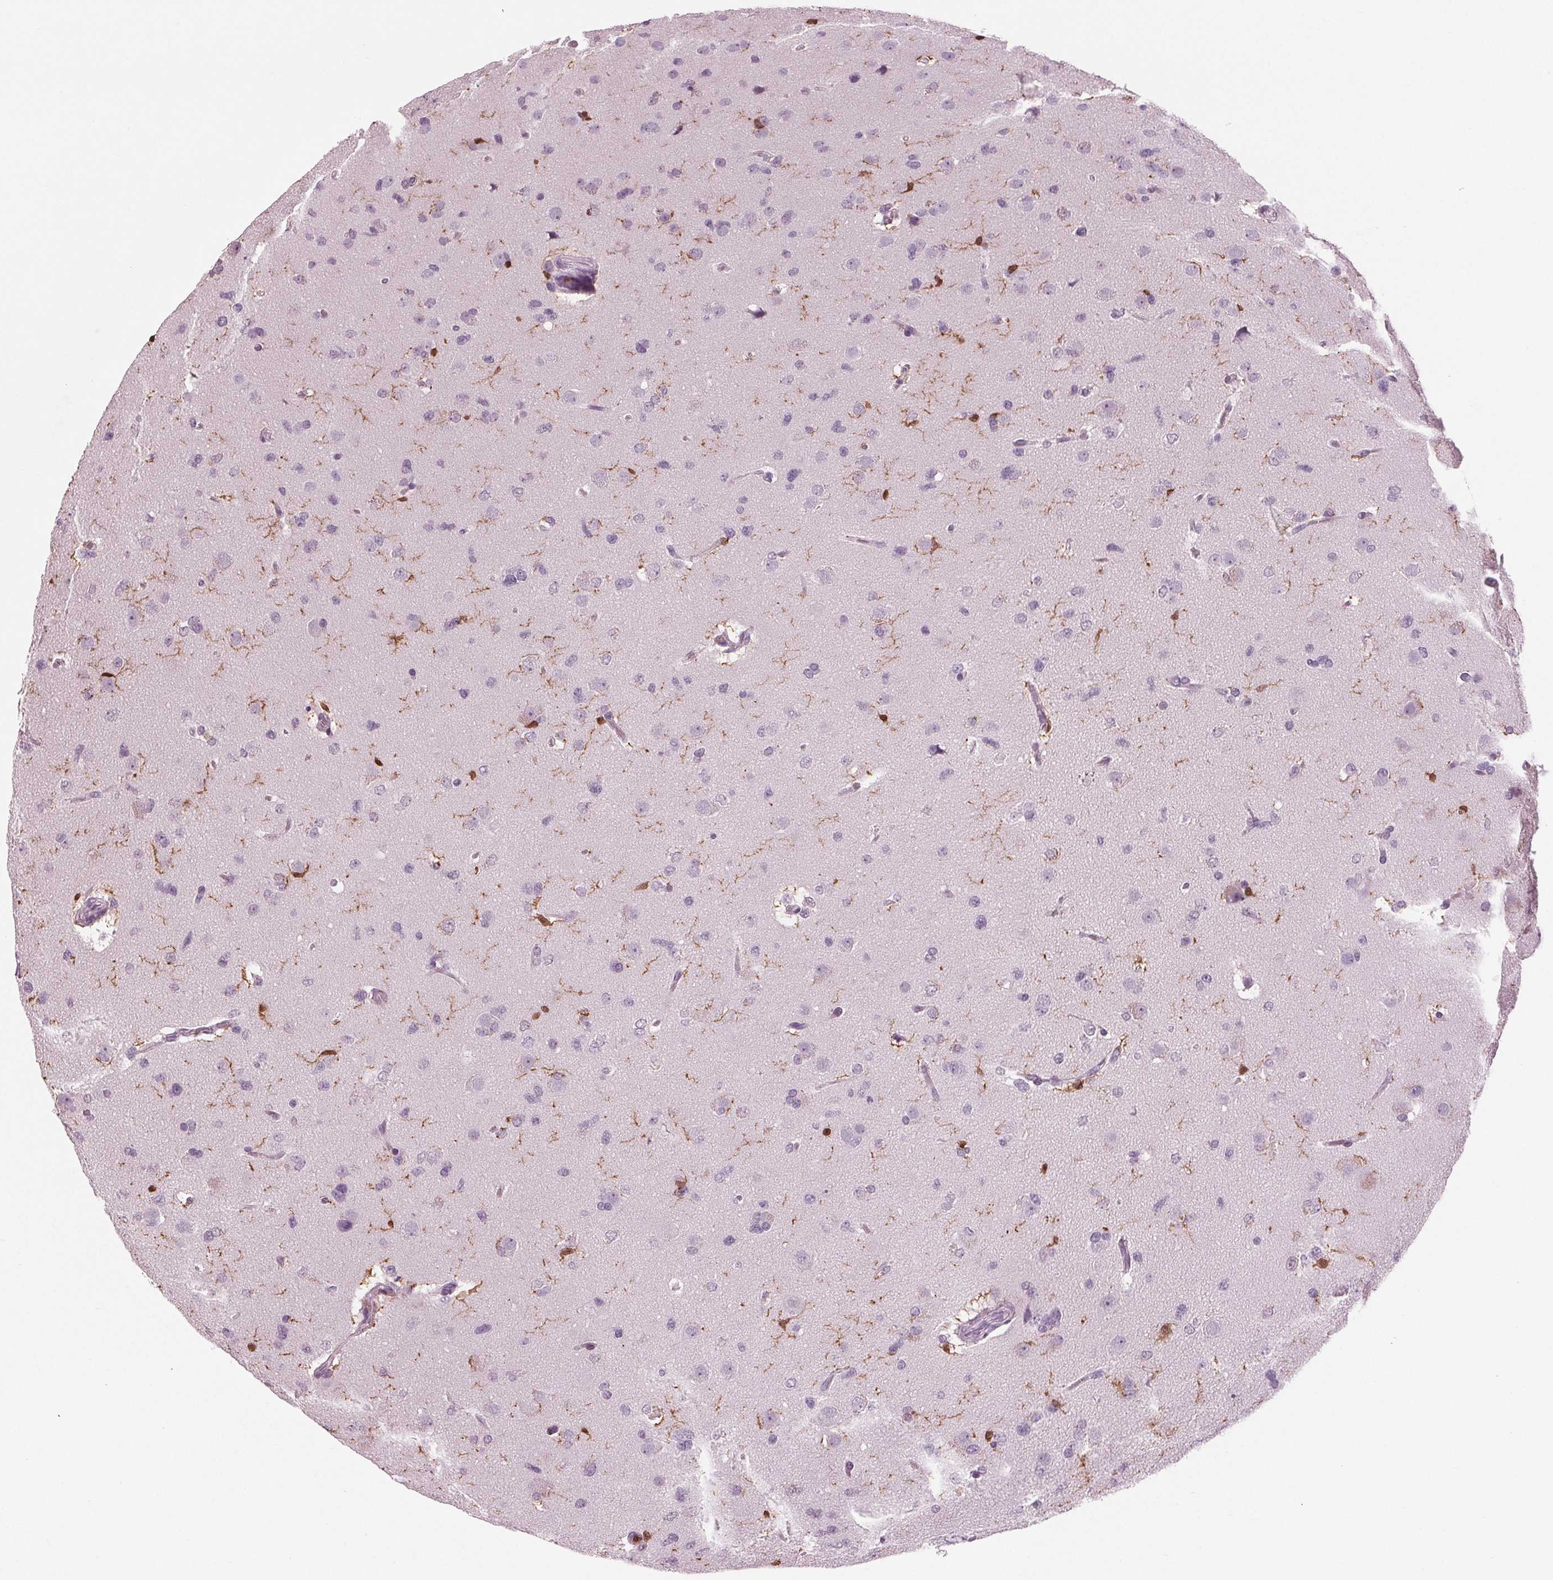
{"staining": {"intensity": "negative", "quantity": "none", "location": "none"}, "tissue": "glioma", "cell_type": "Tumor cells", "image_type": "cancer", "snomed": [{"axis": "morphology", "description": "Glioma, malignant, Low grade"}, {"axis": "topography", "description": "Brain"}], "caption": "Immunohistochemistry (IHC) image of glioma stained for a protein (brown), which shows no staining in tumor cells. Nuclei are stained in blue.", "gene": "BTLA", "patient": {"sex": "female", "age": 55}}